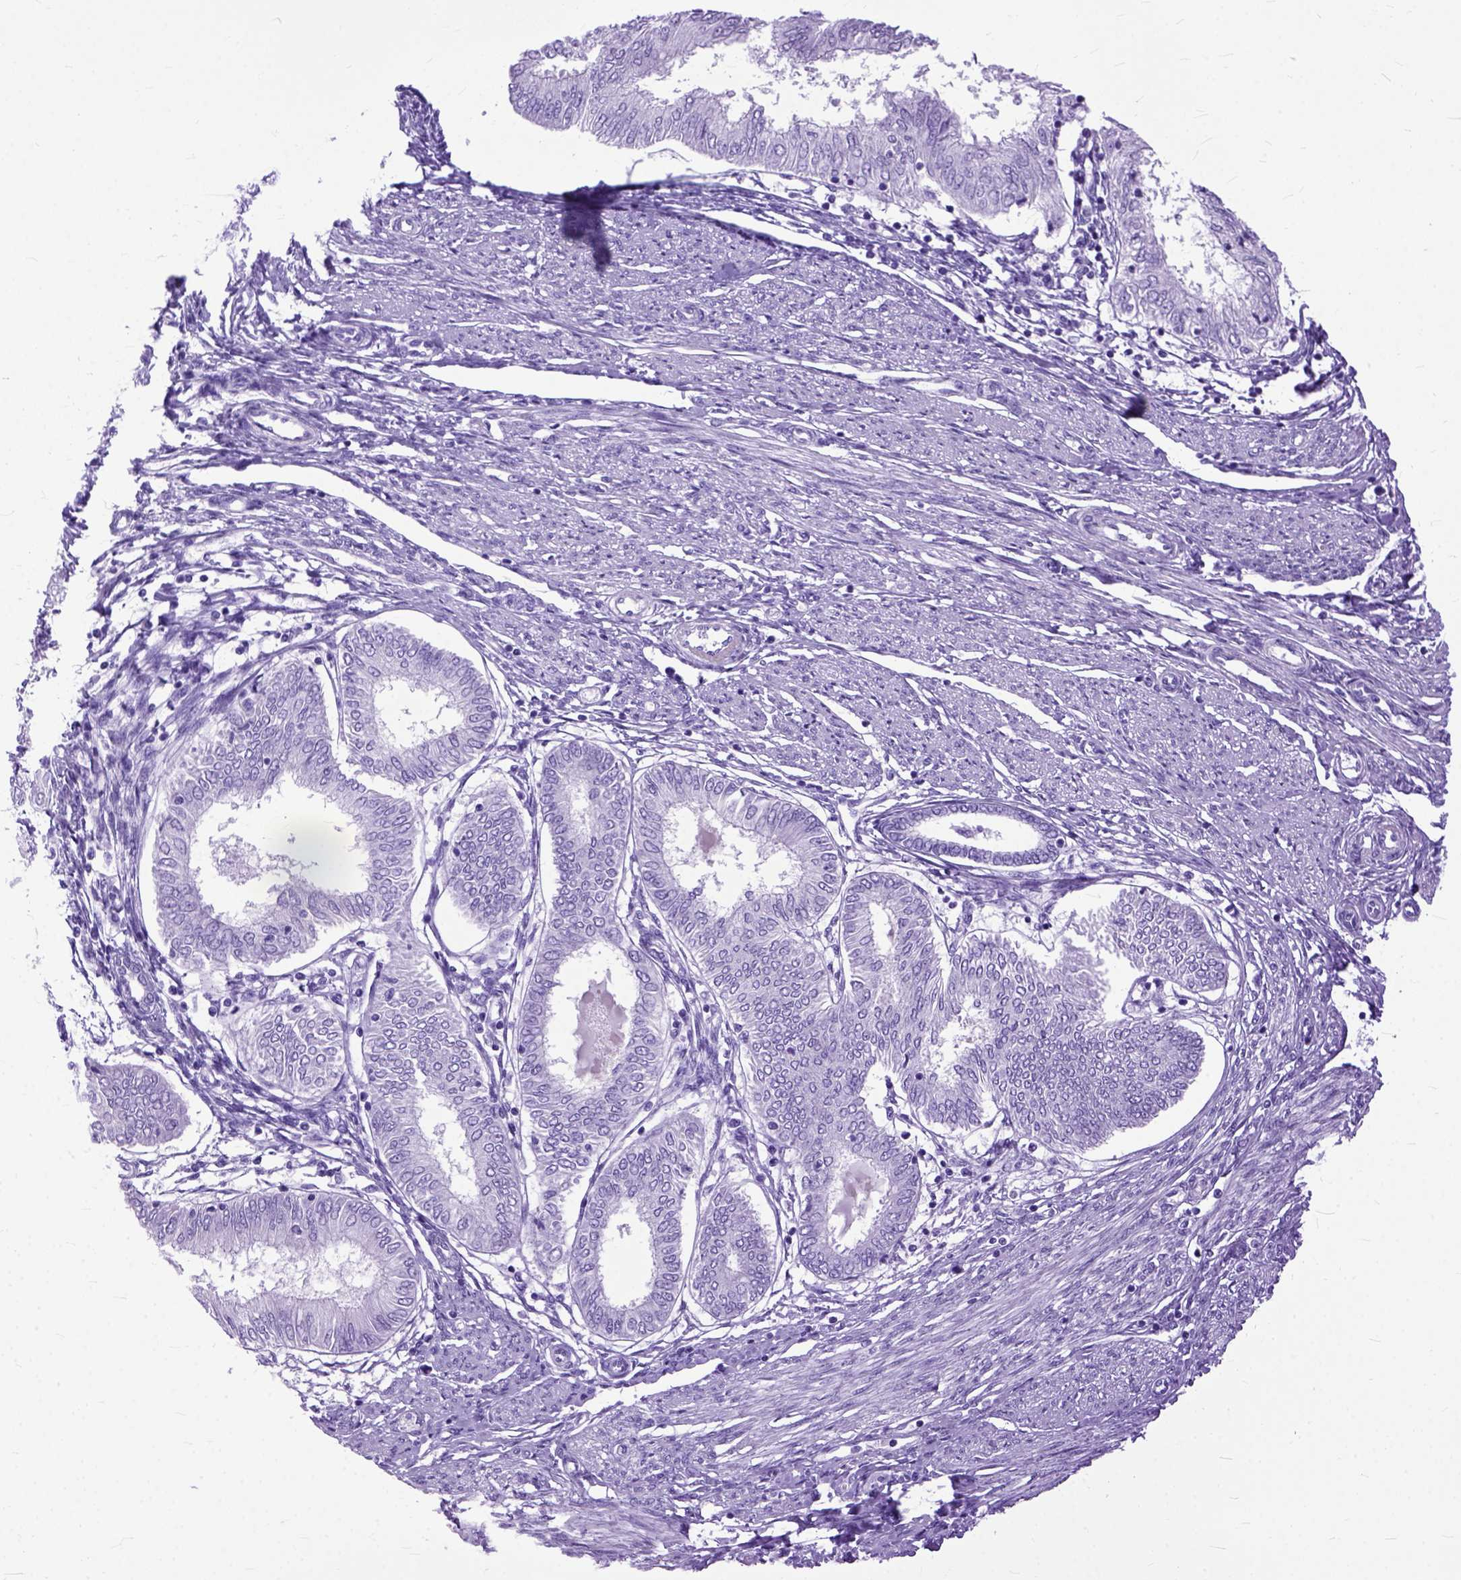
{"staining": {"intensity": "negative", "quantity": "none", "location": "none"}, "tissue": "endometrial cancer", "cell_type": "Tumor cells", "image_type": "cancer", "snomed": [{"axis": "morphology", "description": "Adenocarcinoma, NOS"}, {"axis": "topography", "description": "Endometrium"}], "caption": "This is an immunohistochemistry micrograph of human endometrial cancer (adenocarcinoma). There is no staining in tumor cells.", "gene": "GNGT1", "patient": {"sex": "female", "age": 68}}